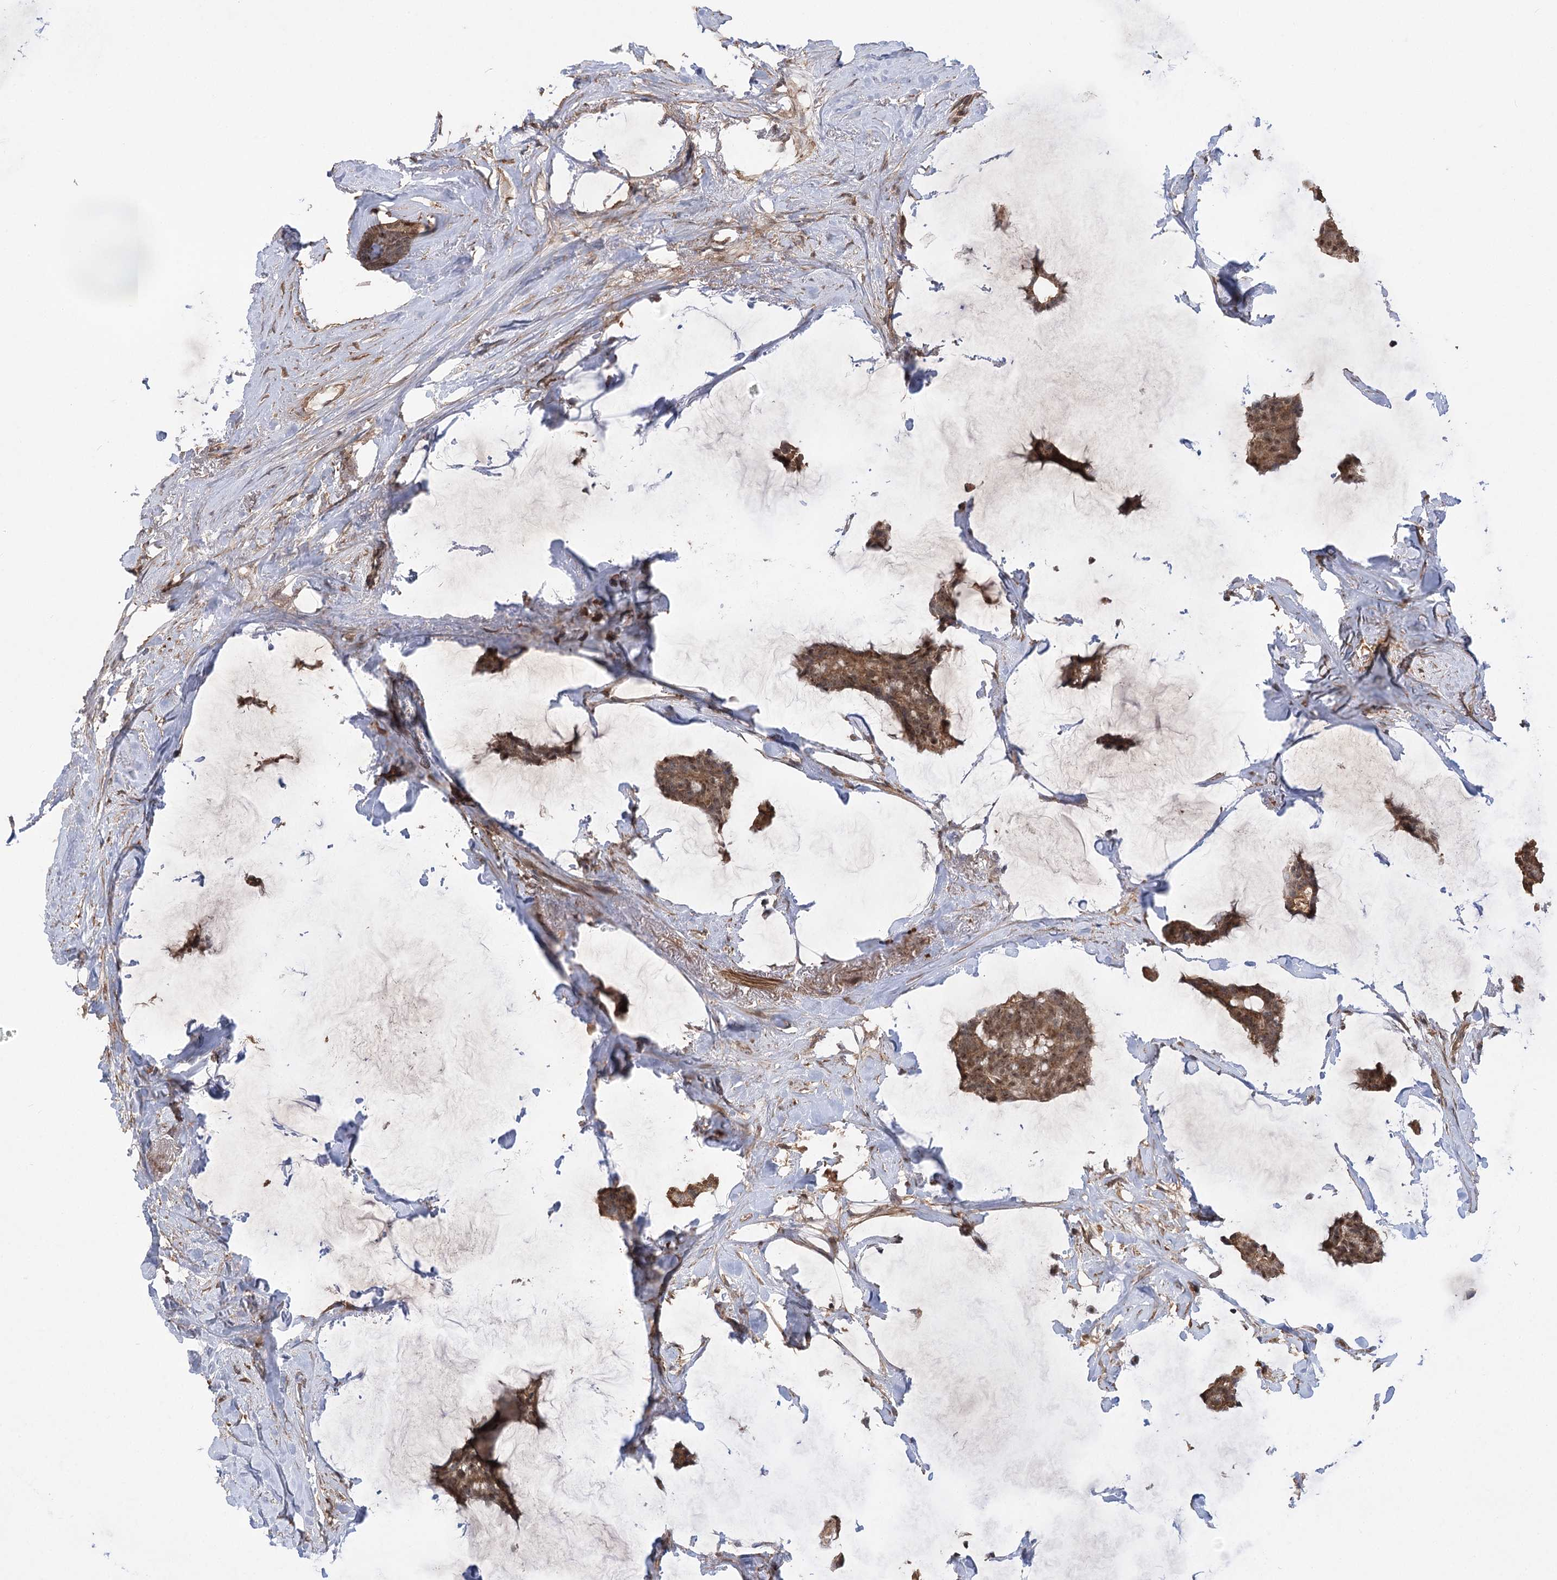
{"staining": {"intensity": "moderate", "quantity": ">75%", "location": "cytoplasmic/membranous,nuclear"}, "tissue": "breast cancer", "cell_type": "Tumor cells", "image_type": "cancer", "snomed": [{"axis": "morphology", "description": "Duct carcinoma"}, {"axis": "topography", "description": "Breast"}], "caption": "A brown stain labels moderate cytoplasmic/membranous and nuclear staining of a protein in human breast cancer tumor cells.", "gene": "TENM2", "patient": {"sex": "female", "age": 93}}